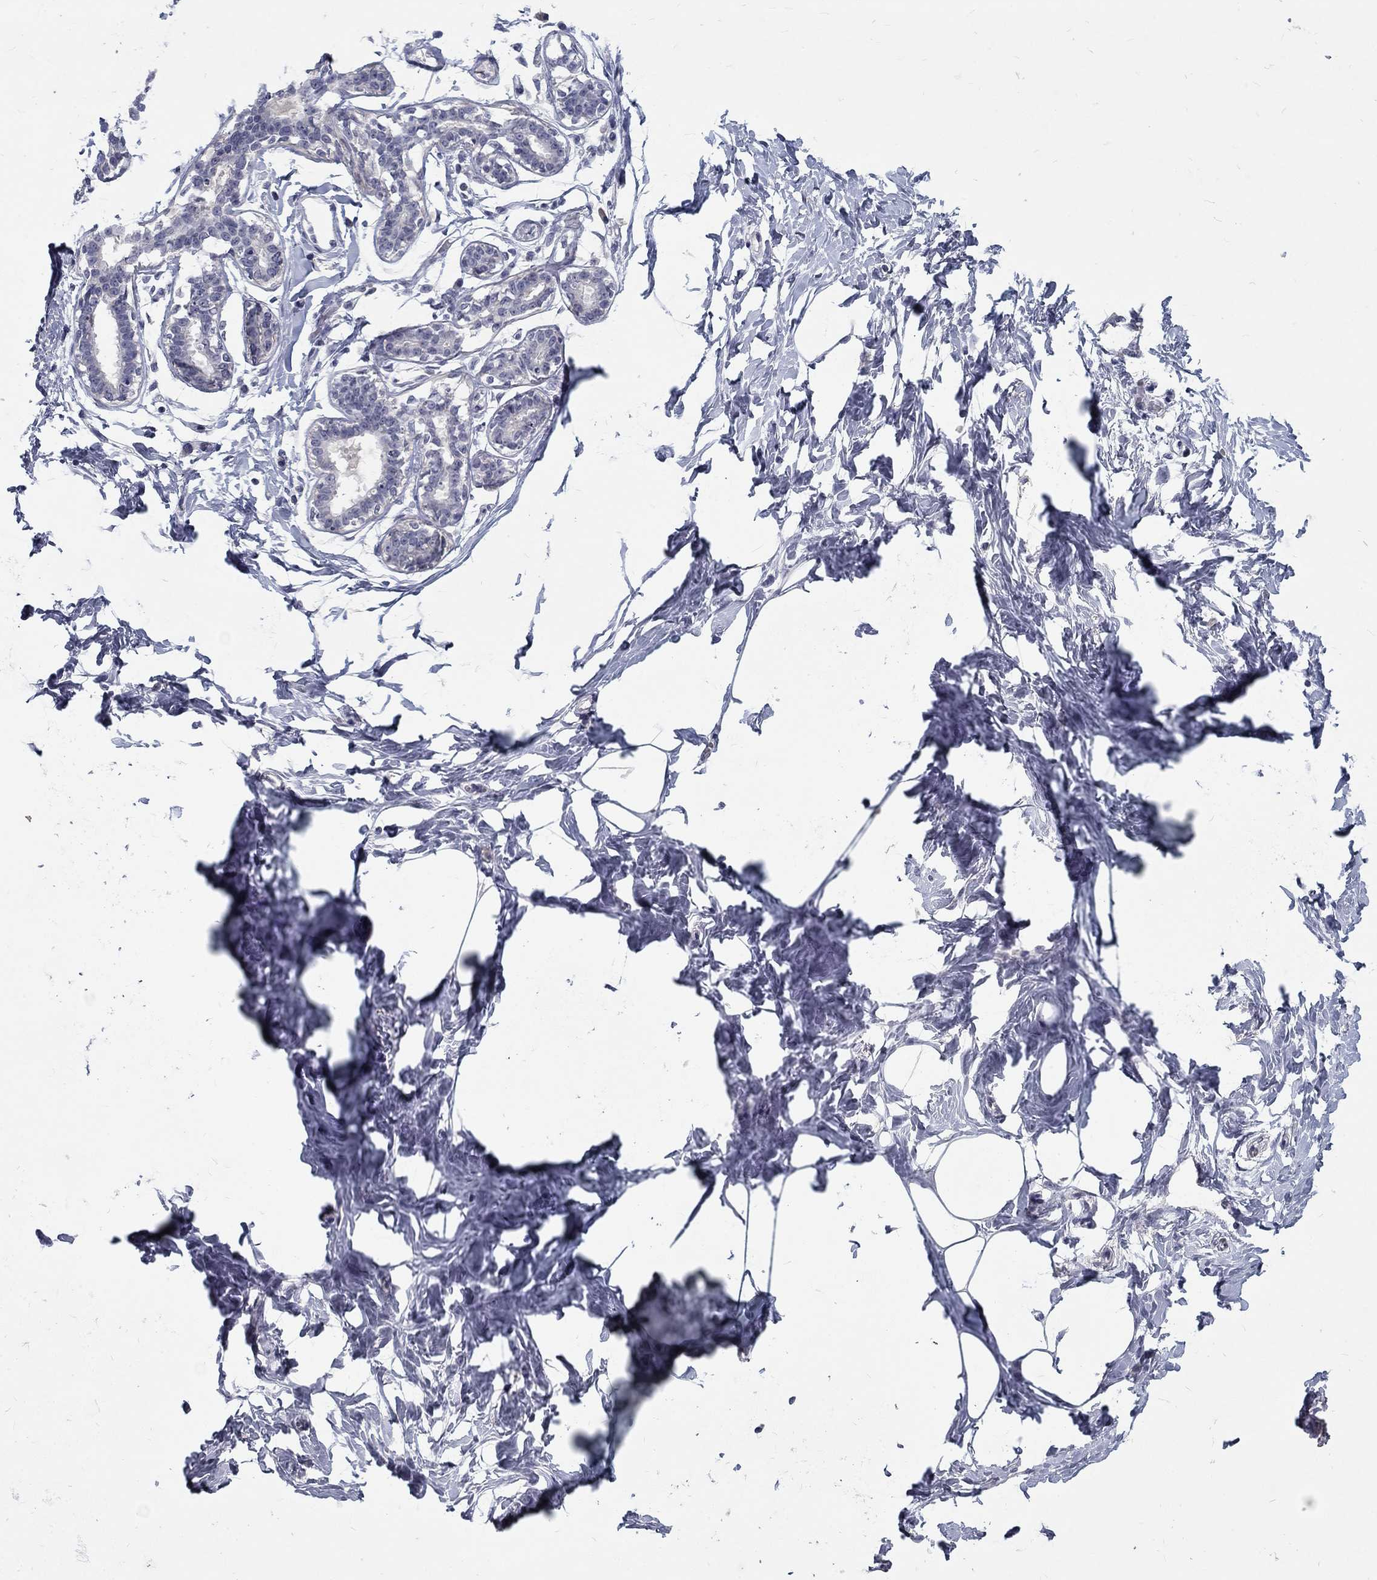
{"staining": {"intensity": "negative", "quantity": "none", "location": "none"}, "tissue": "breast", "cell_type": "Adipocytes", "image_type": "normal", "snomed": [{"axis": "morphology", "description": "Normal tissue, NOS"}, {"axis": "morphology", "description": "Lobular carcinoma, in situ"}, {"axis": "topography", "description": "Breast"}], "caption": "IHC micrograph of unremarkable breast stained for a protein (brown), which demonstrates no positivity in adipocytes.", "gene": "NOS1", "patient": {"sex": "female", "age": 35}}